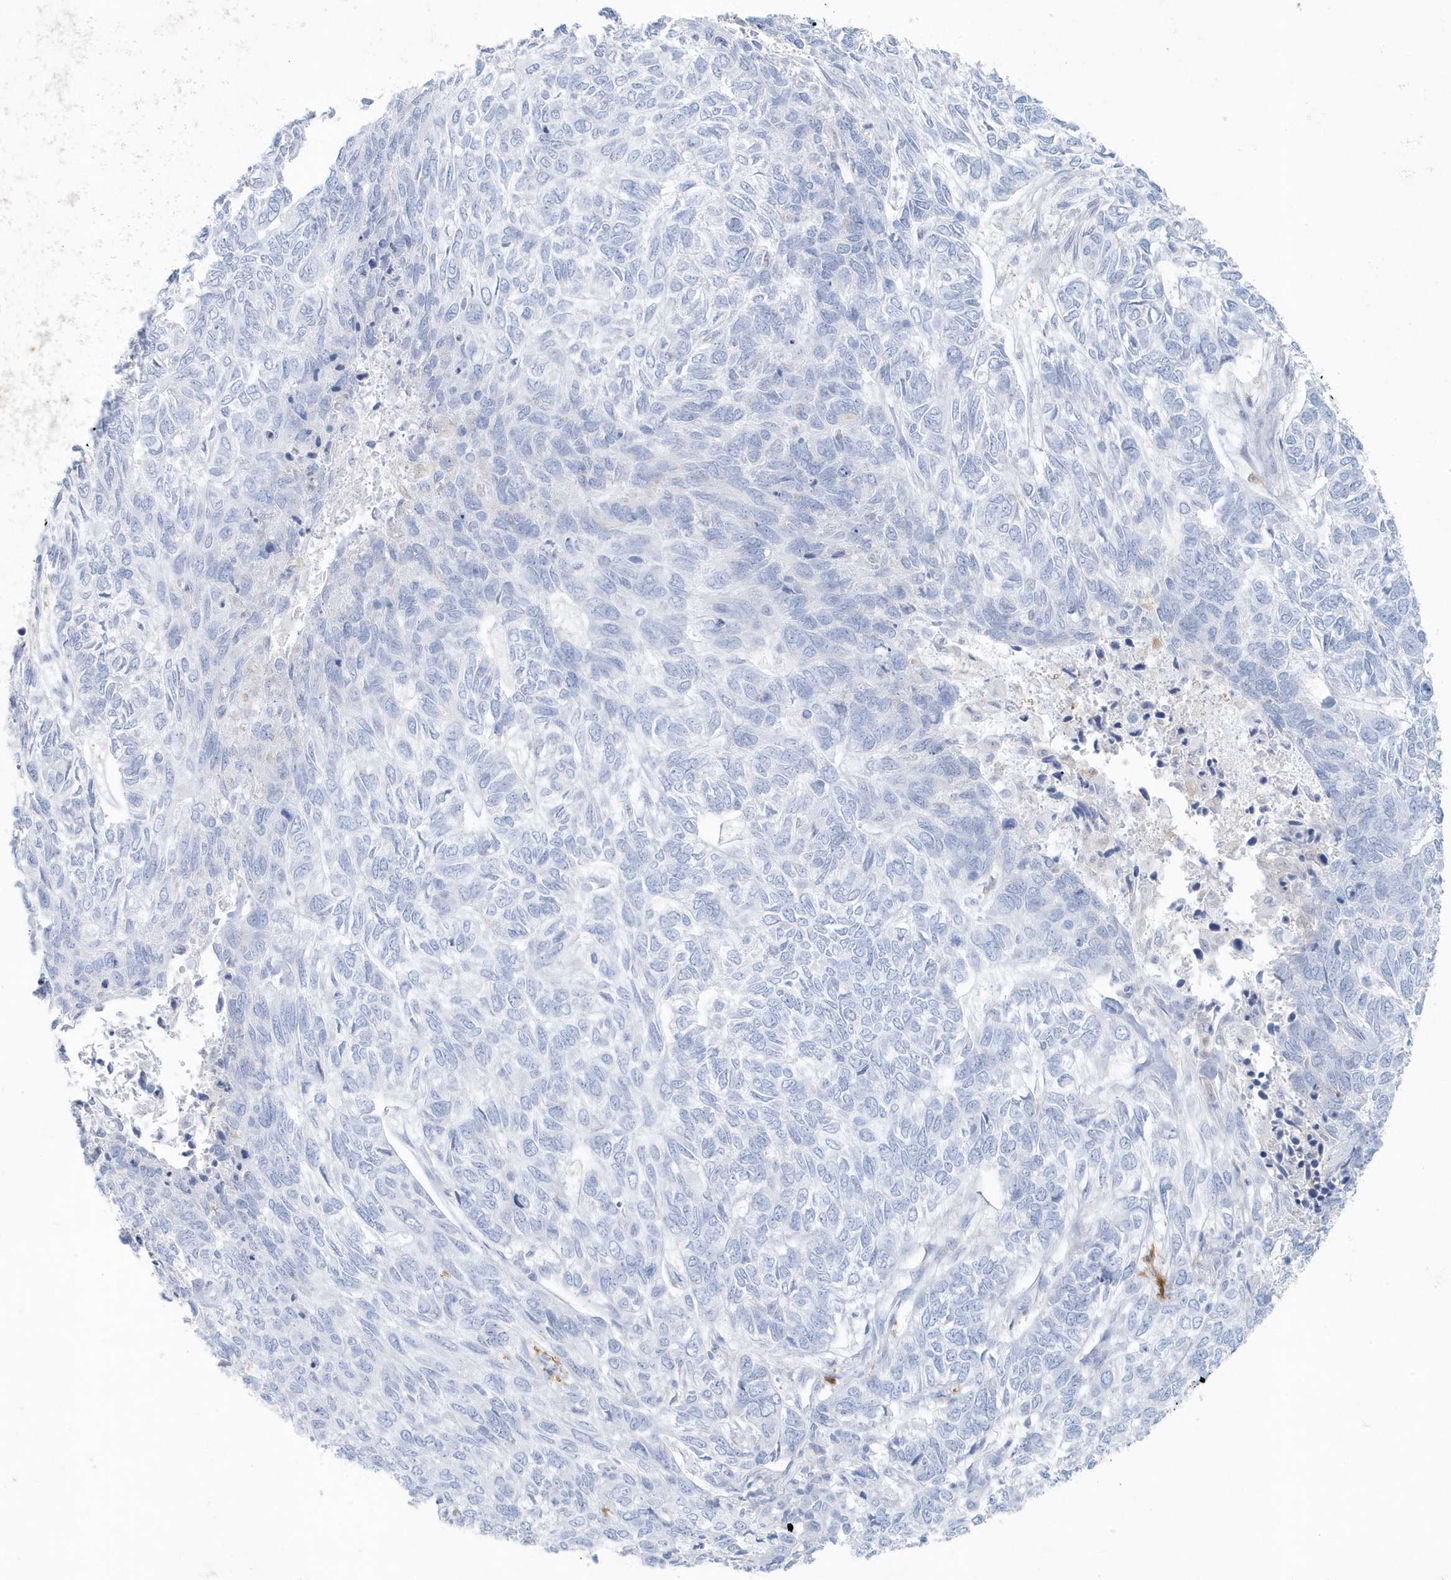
{"staining": {"intensity": "negative", "quantity": "none", "location": "none"}, "tissue": "skin cancer", "cell_type": "Tumor cells", "image_type": "cancer", "snomed": [{"axis": "morphology", "description": "Basal cell carcinoma"}, {"axis": "topography", "description": "Skin"}], "caption": "High power microscopy image of an IHC micrograph of skin cancer, revealing no significant staining in tumor cells.", "gene": "FAM98A", "patient": {"sex": "female", "age": 65}}